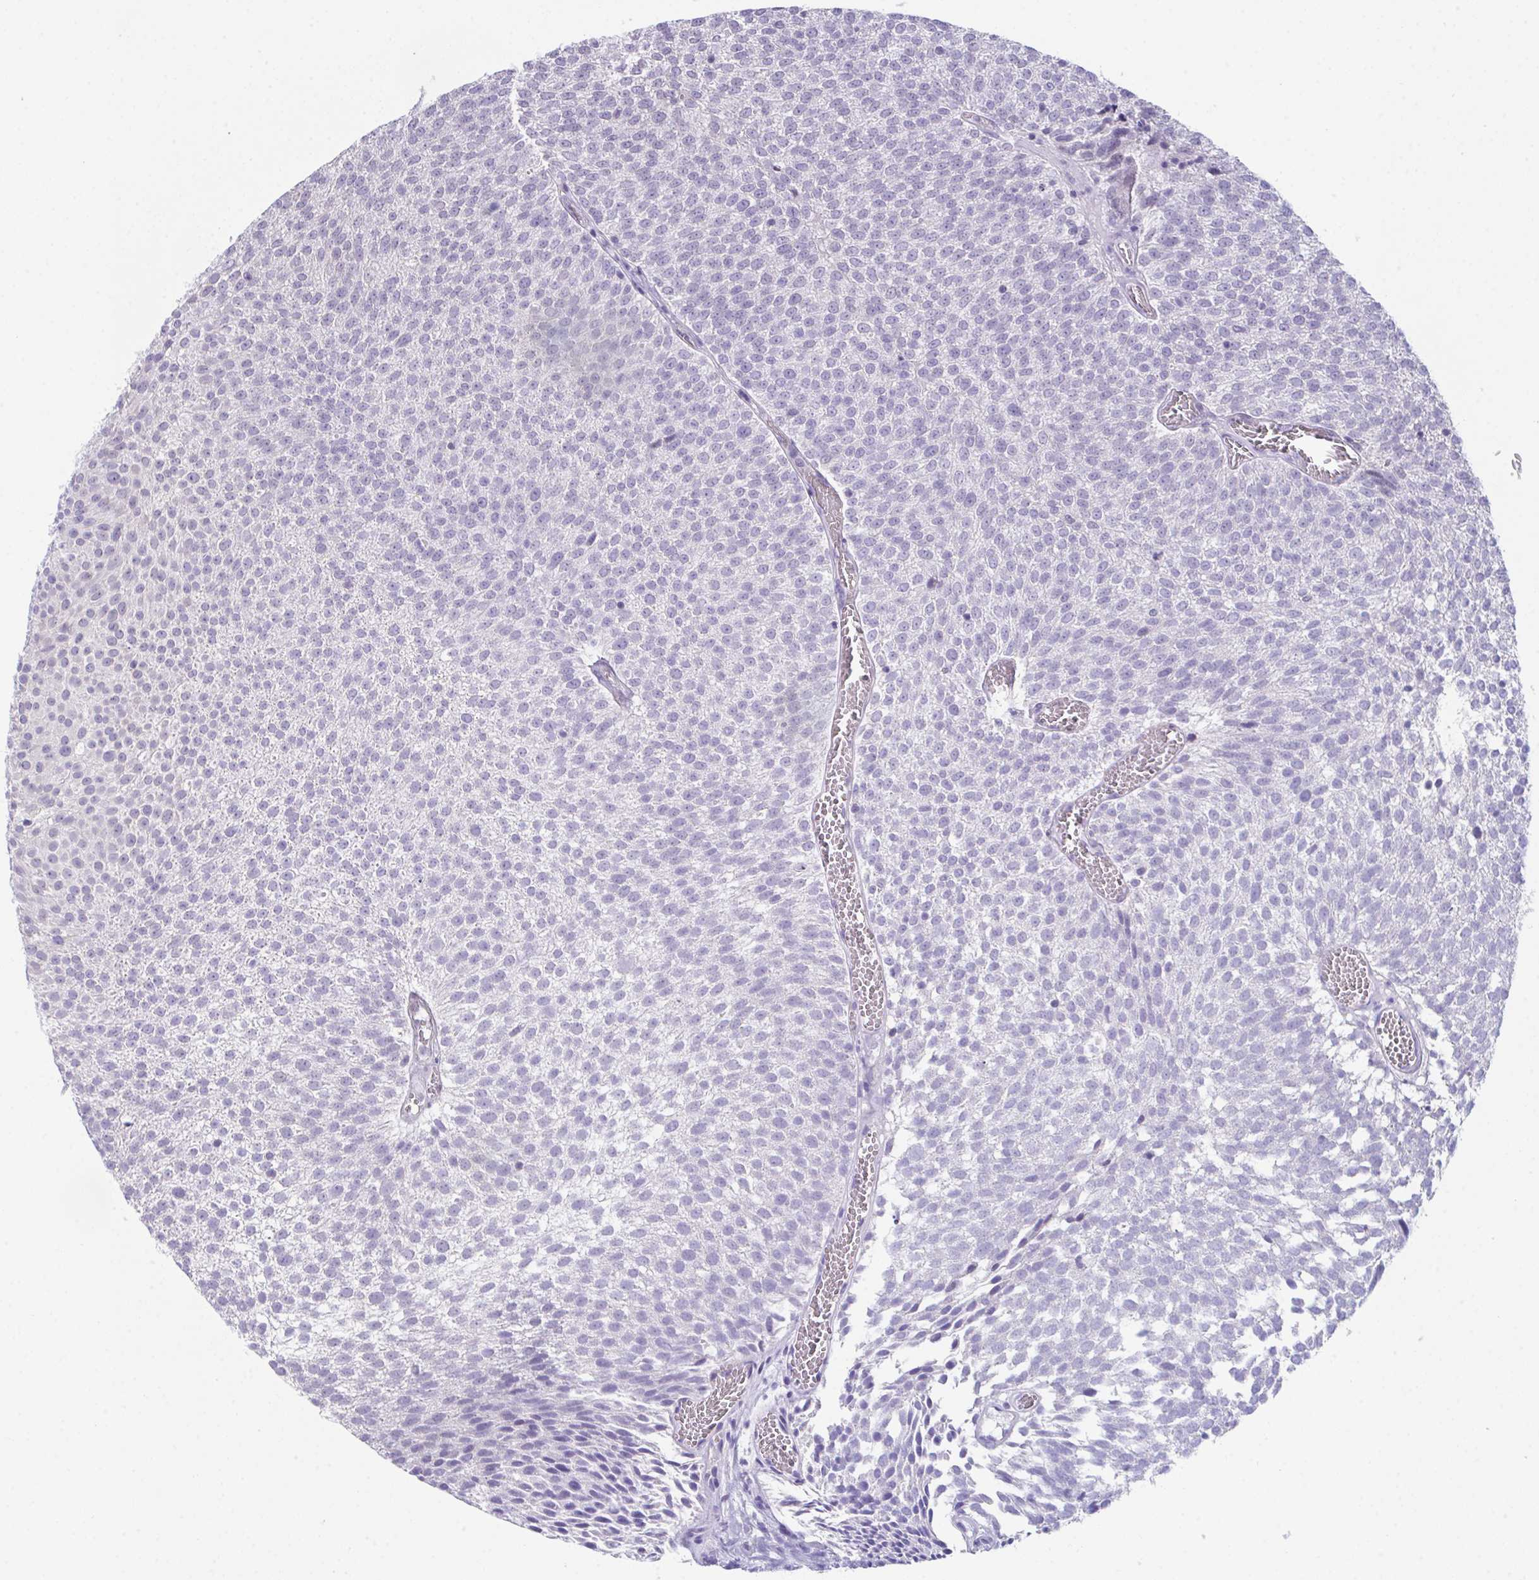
{"staining": {"intensity": "negative", "quantity": "none", "location": "none"}, "tissue": "urothelial cancer", "cell_type": "Tumor cells", "image_type": "cancer", "snomed": [{"axis": "morphology", "description": "Urothelial carcinoma, Low grade"}, {"axis": "topography", "description": "Urinary bladder"}], "caption": "Tumor cells show no significant protein expression in low-grade urothelial carcinoma. The staining was performed using DAB to visualize the protein expression in brown, while the nuclei were stained in blue with hematoxylin (Magnification: 20x).", "gene": "ATP6V0D2", "patient": {"sex": "female", "age": 79}}